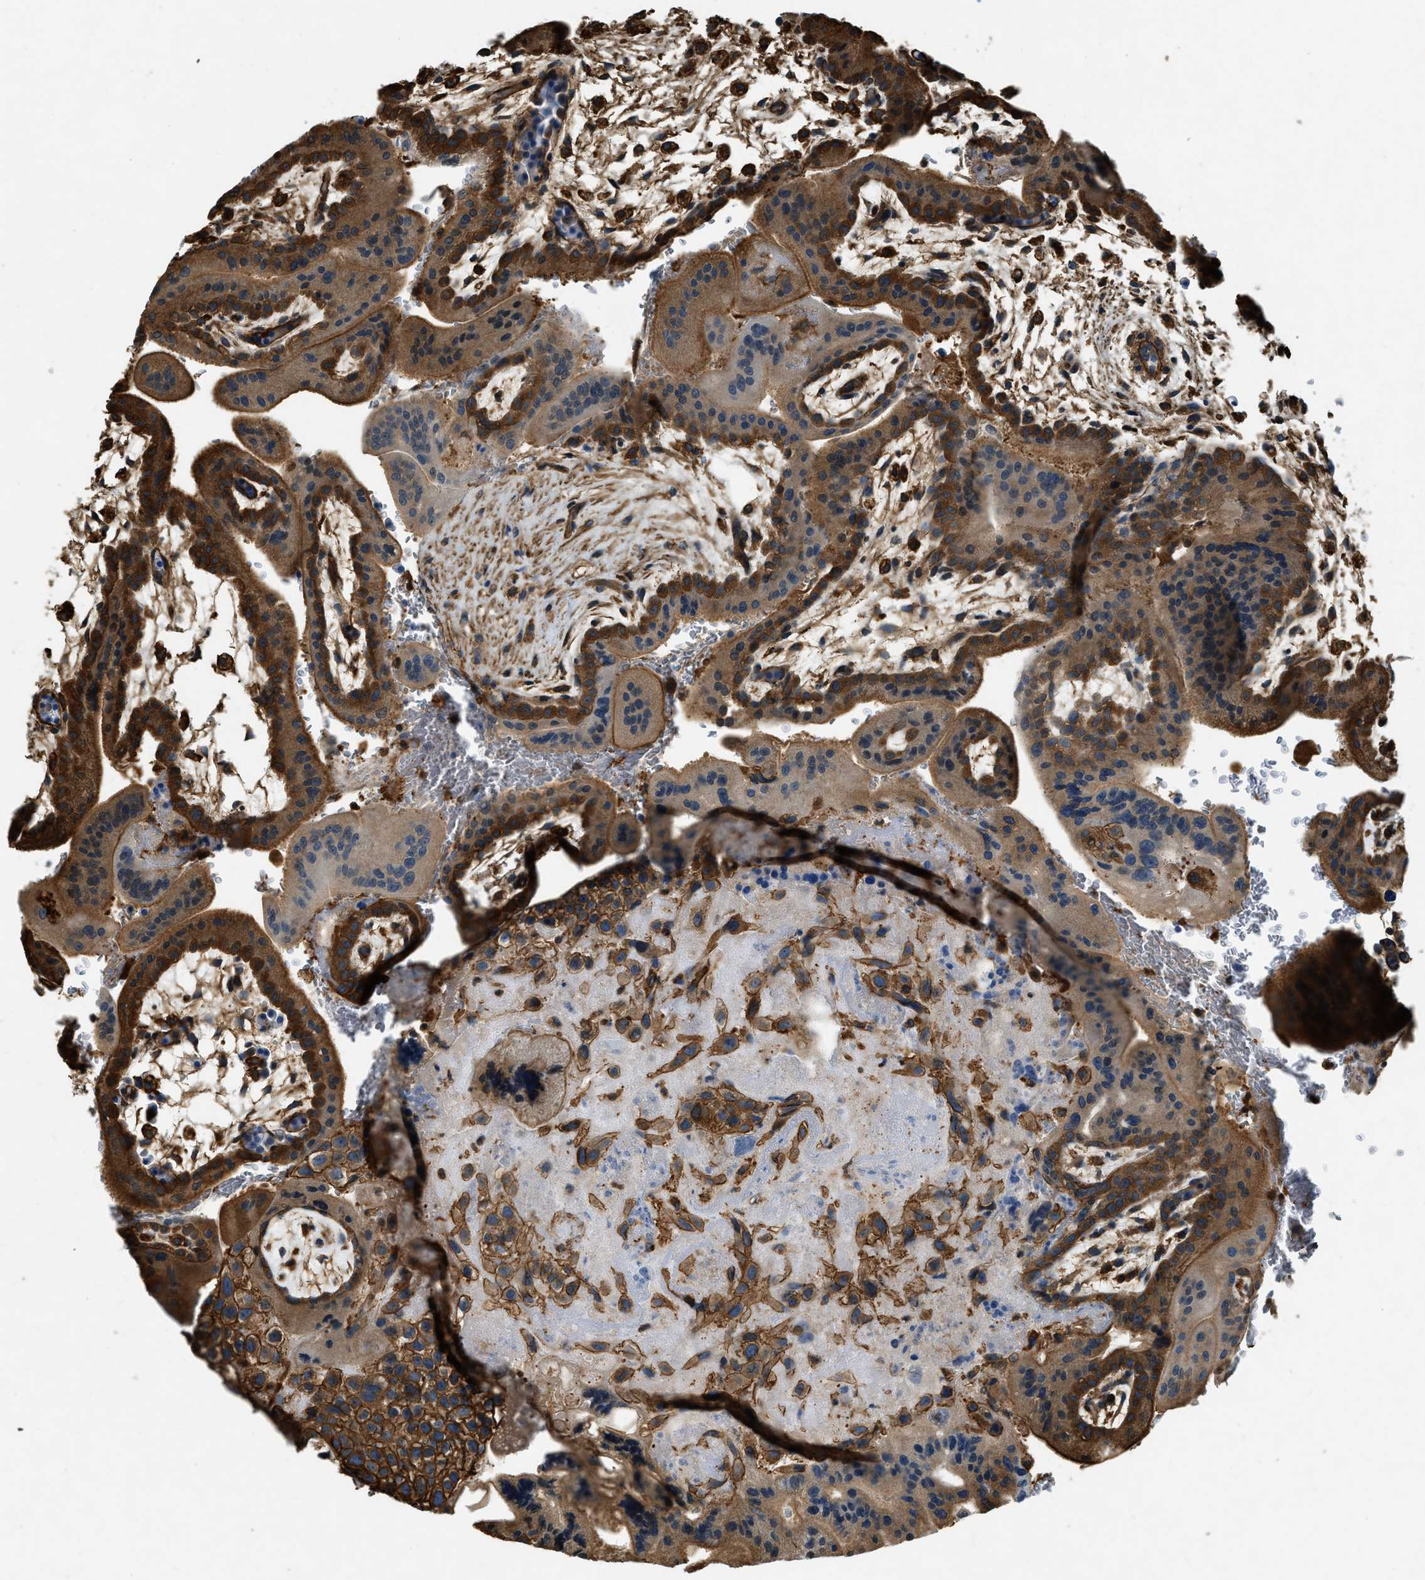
{"staining": {"intensity": "moderate", "quantity": ">75%", "location": "cytoplasmic/membranous"}, "tissue": "placenta", "cell_type": "Decidual cells", "image_type": "normal", "snomed": [{"axis": "morphology", "description": "Normal tissue, NOS"}, {"axis": "topography", "description": "Placenta"}], "caption": "An IHC histopathology image of benign tissue is shown. Protein staining in brown labels moderate cytoplasmic/membranous positivity in placenta within decidual cells. (brown staining indicates protein expression, while blue staining denotes nuclei).", "gene": "YARS1", "patient": {"sex": "female", "age": 35}}